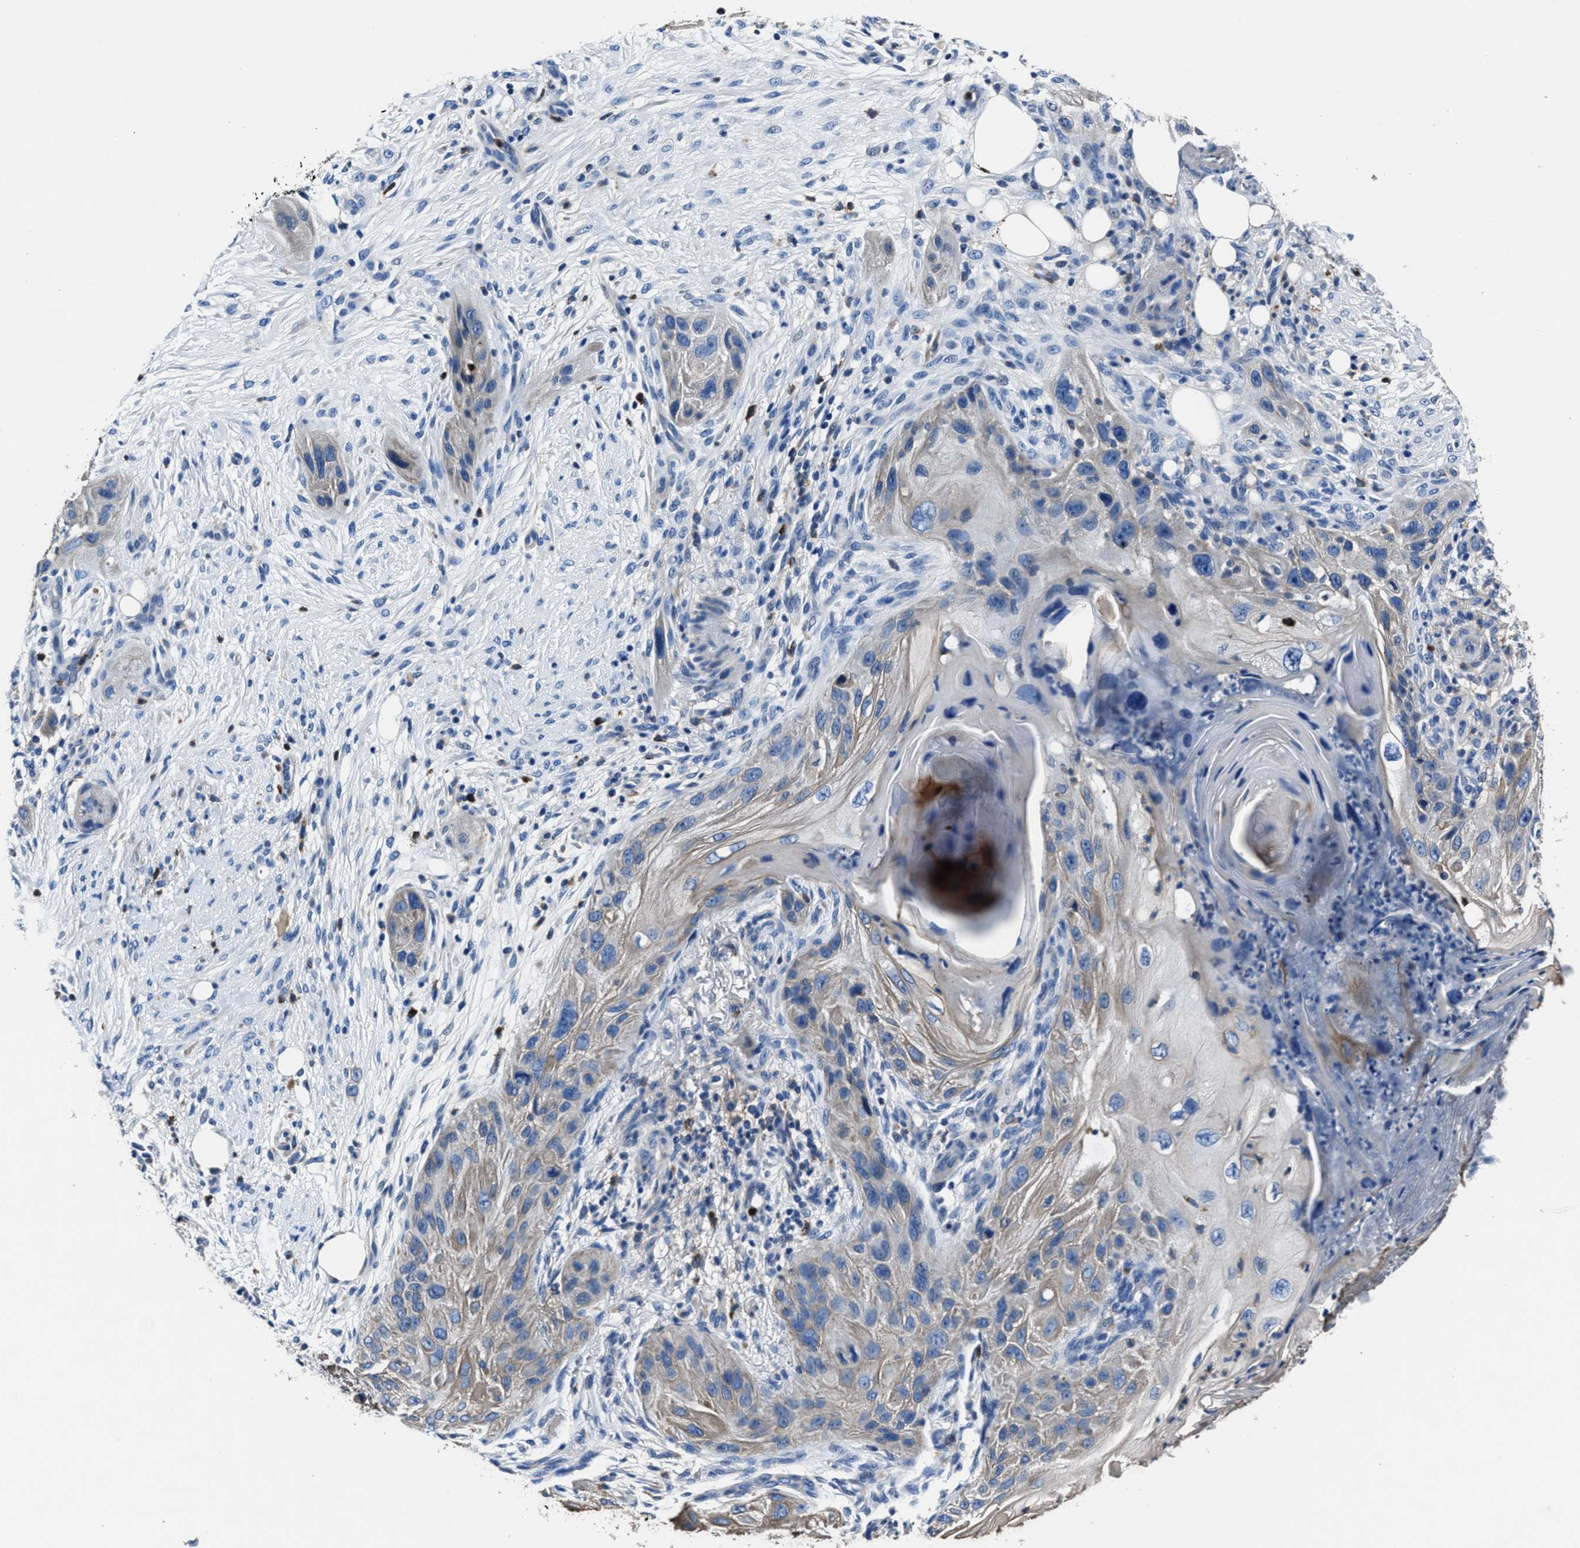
{"staining": {"intensity": "weak", "quantity": "25%-75%", "location": "cytoplasmic/membranous"}, "tissue": "skin cancer", "cell_type": "Tumor cells", "image_type": "cancer", "snomed": [{"axis": "morphology", "description": "Squamous cell carcinoma, NOS"}, {"axis": "topography", "description": "Skin"}], "caption": "IHC staining of squamous cell carcinoma (skin), which reveals low levels of weak cytoplasmic/membranous positivity in approximately 25%-75% of tumor cells indicating weak cytoplasmic/membranous protein positivity. The staining was performed using DAB (3,3'-diaminobenzidine) (brown) for protein detection and nuclei were counterstained in hematoxylin (blue).", "gene": "FGL2", "patient": {"sex": "female", "age": 77}}